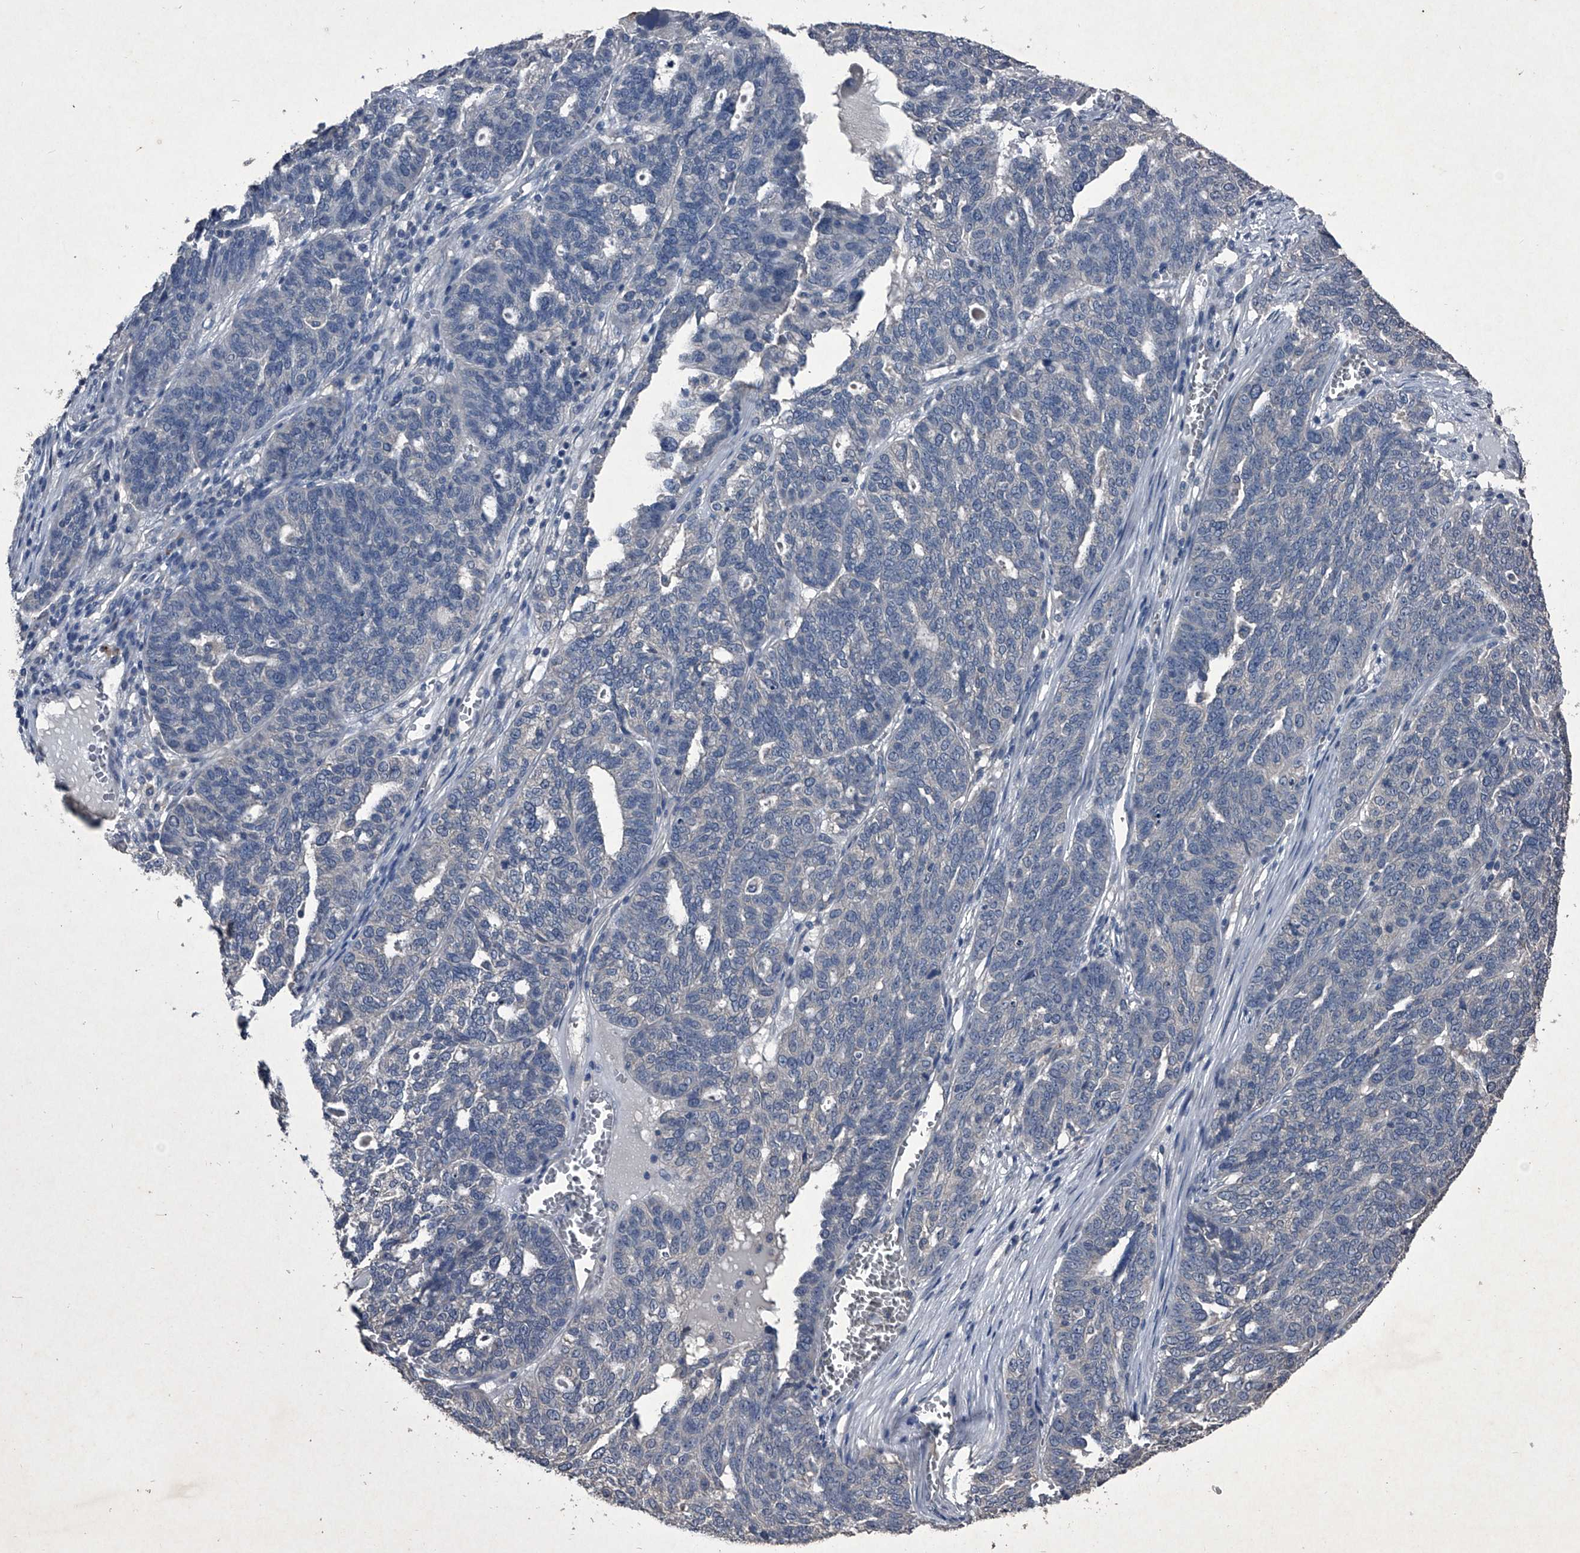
{"staining": {"intensity": "negative", "quantity": "none", "location": "none"}, "tissue": "ovarian cancer", "cell_type": "Tumor cells", "image_type": "cancer", "snomed": [{"axis": "morphology", "description": "Cystadenocarcinoma, serous, NOS"}, {"axis": "topography", "description": "Ovary"}], "caption": "DAB (3,3'-diaminobenzidine) immunohistochemical staining of human ovarian serous cystadenocarcinoma displays no significant expression in tumor cells. The staining is performed using DAB (3,3'-diaminobenzidine) brown chromogen with nuclei counter-stained in using hematoxylin.", "gene": "MAPKAP1", "patient": {"sex": "female", "age": 59}}